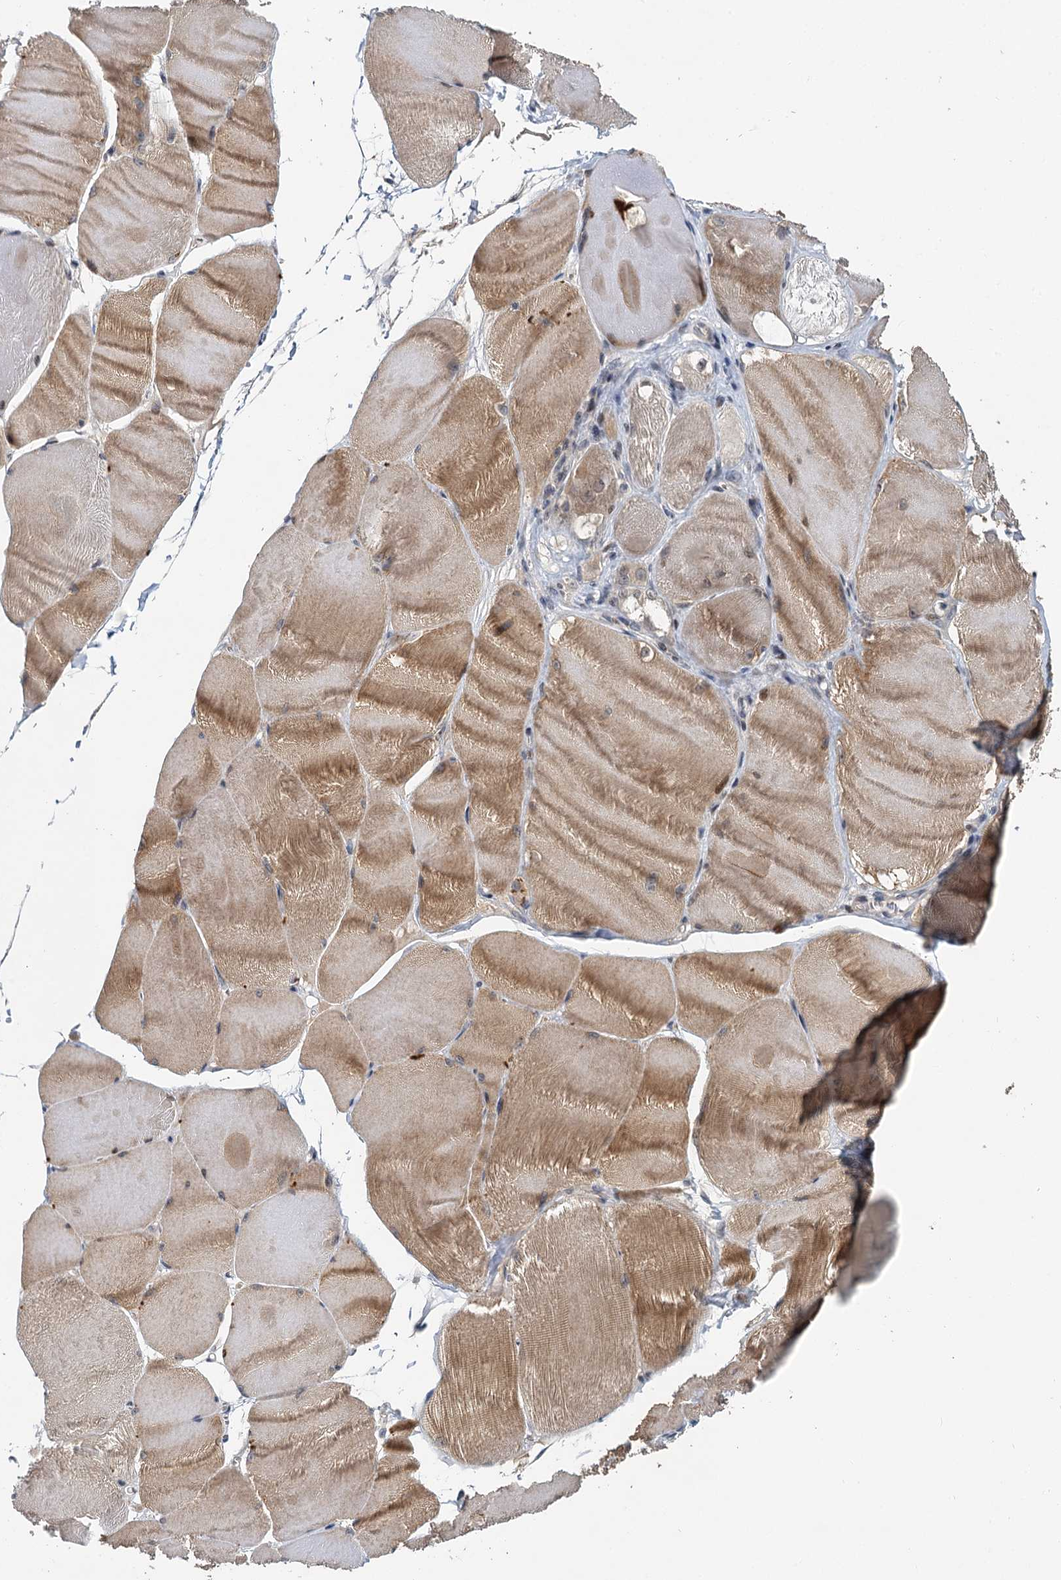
{"staining": {"intensity": "moderate", "quantity": "25%-75%", "location": "cytoplasmic/membranous"}, "tissue": "skeletal muscle", "cell_type": "Myocytes", "image_type": "normal", "snomed": [{"axis": "morphology", "description": "Normal tissue, NOS"}, {"axis": "morphology", "description": "Basal cell carcinoma"}, {"axis": "topography", "description": "Skeletal muscle"}], "caption": "Protein staining by immunohistochemistry (IHC) shows moderate cytoplasmic/membranous positivity in about 25%-75% of myocytes in normal skeletal muscle.", "gene": "TMEM39A", "patient": {"sex": "female", "age": 64}}